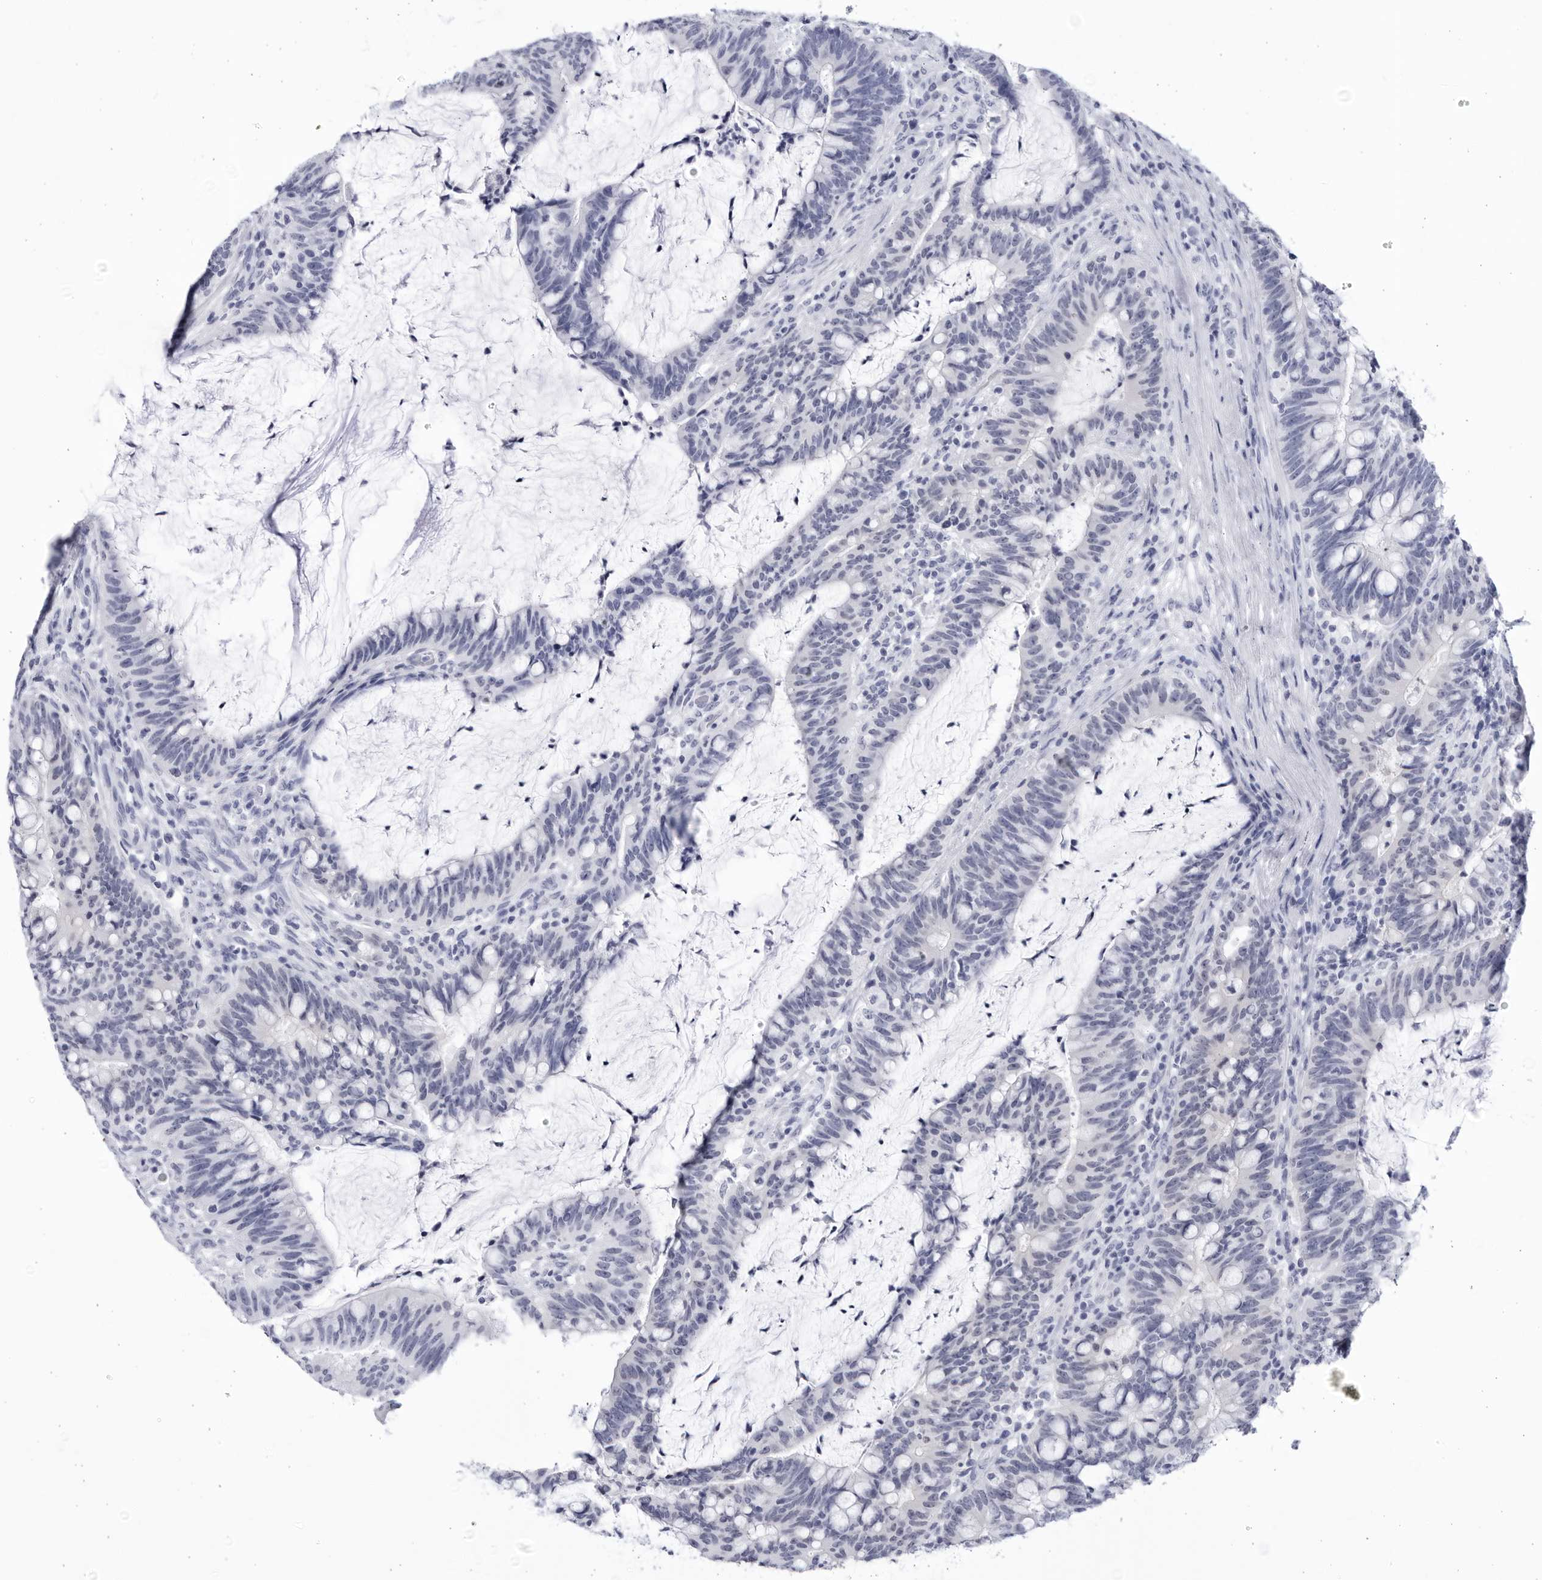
{"staining": {"intensity": "negative", "quantity": "none", "location": "none"}, "tissue": "colorectal cancer", "cell_type": "Tumor cells", "image_type": "cancer", "snomed": [{"axis": "morphology", "description": "Adenocarcinoma, NOS"}, {"axis": "topography", "description": "Colon"}], "caption": "High power microscopy histopathology image of an immunohistochemistry micrograph of colorectal cancer, revealing no significant expression in tumor cells.", "gene": "CCDC181", "patient": {"sex": "female", "age": 66}}